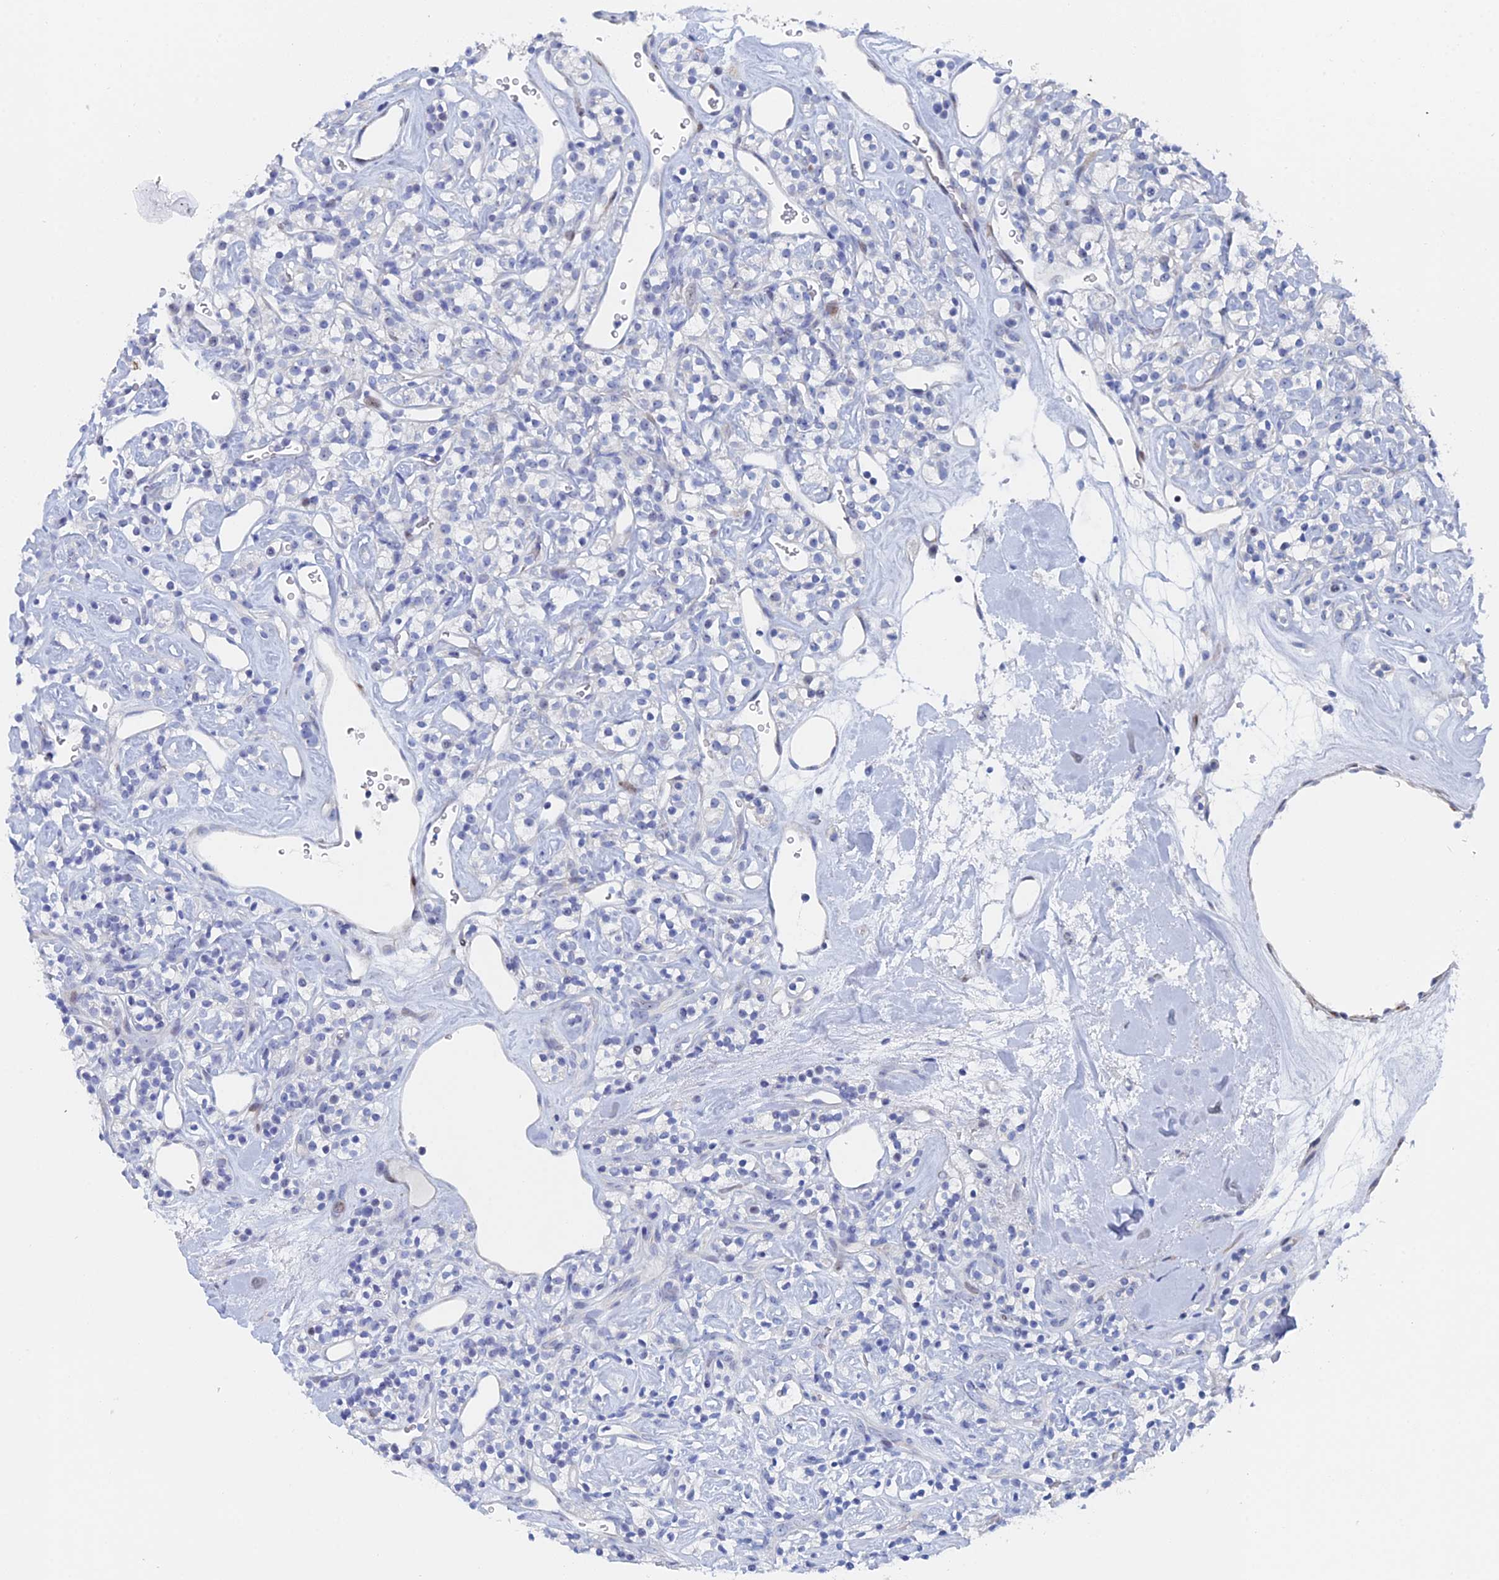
{"staining": {"intensity": "negative", "quantity": "none", "location": "none"}, "tissue": "renal cancer", "cell_type": "Tumor cells", "image_type": "cancer", "snomed": [{"axis": "morphology", "description": "Adenocarcinoma, NOS"}, {"axis": "topography", "description": "Kidney"}], "caption": "This is an IHC photomicrograph of human renal cancer (adenocarcinoma). There is no expression in tumor cells.", "gene": "DRGX", "patient": {"sex": "male", "age": 77}}